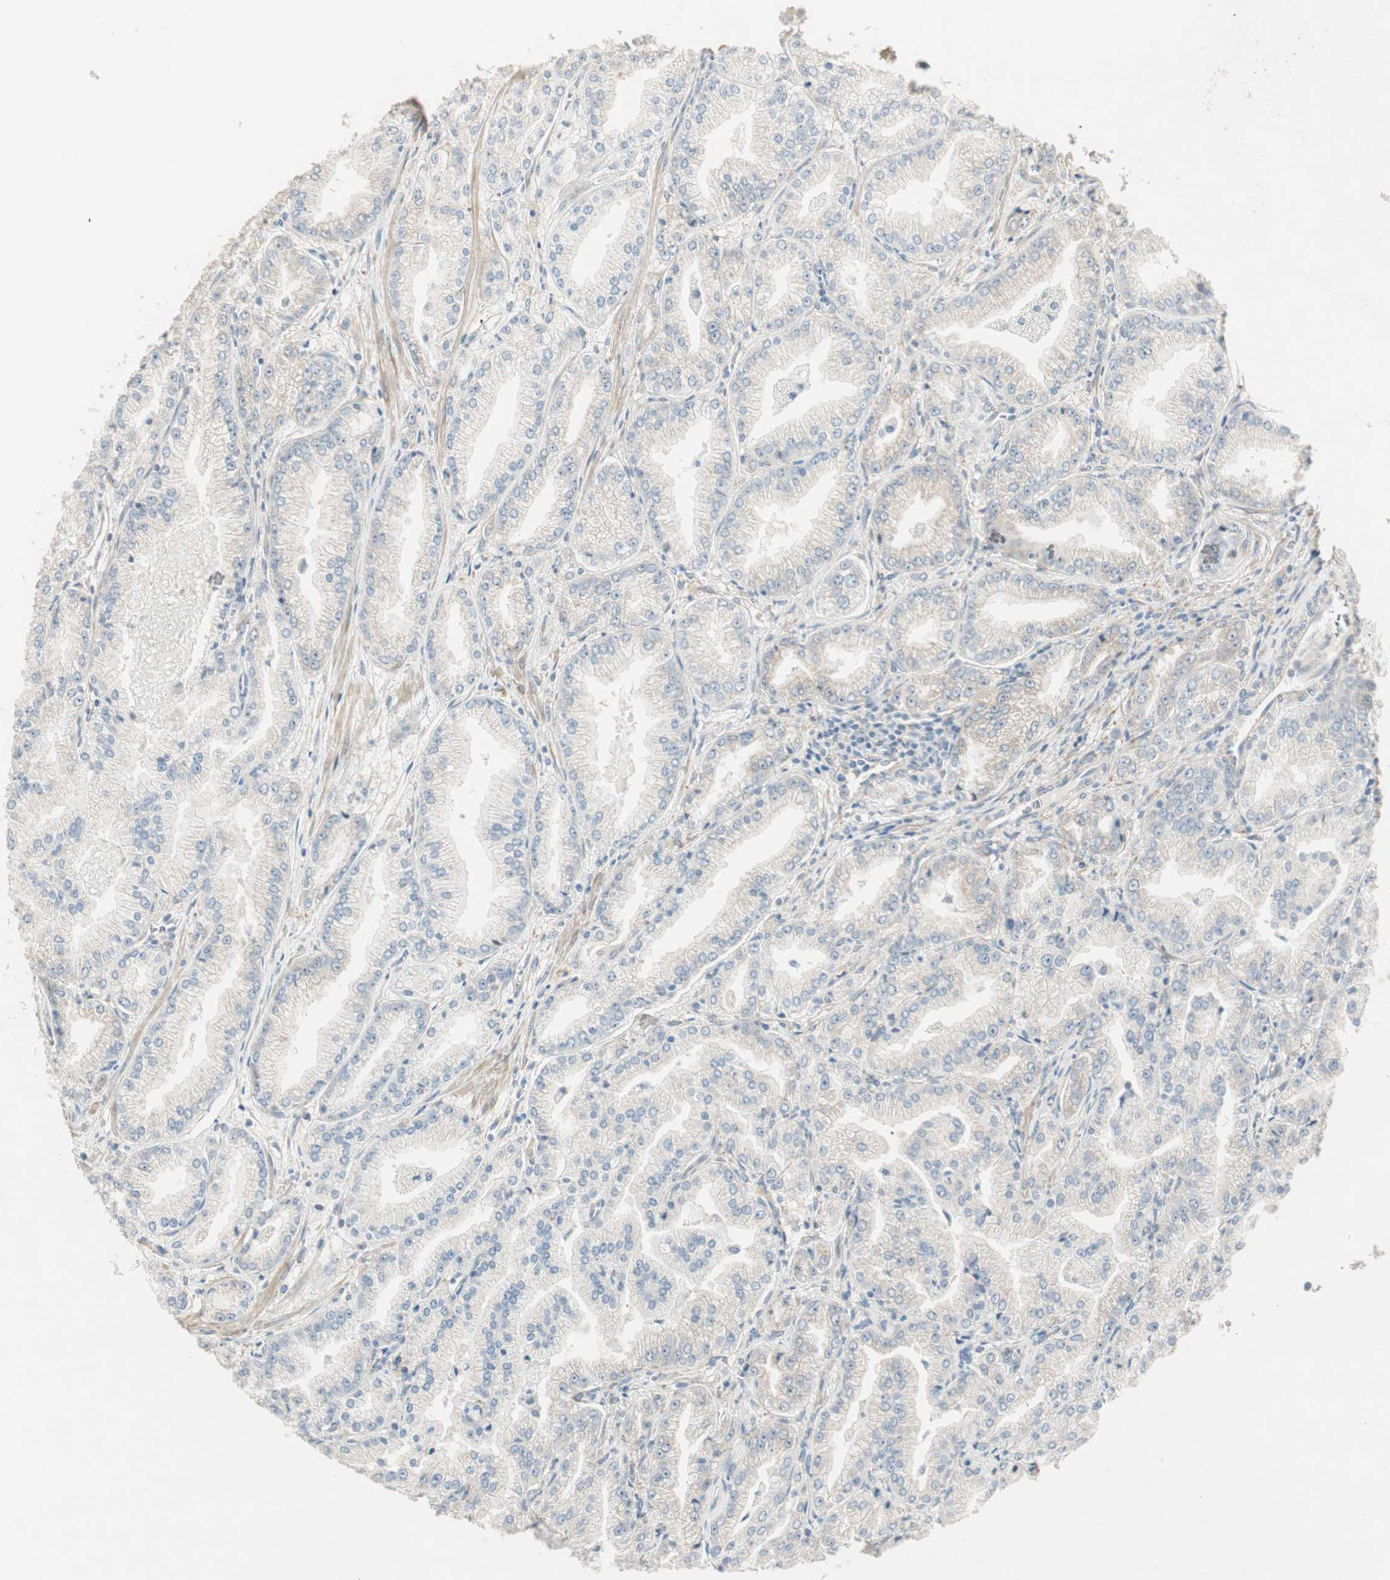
{"staining": {"intensity": "weak", "quantity": "<25%", "location": "cytoplasmic/membranous"}, "tissue": "prostate cancer", "cell_type": "Tumor cells", "image_type": "cancer", "snomed": [{"axis": "morphology", "description": "Adenocarcinoma, High grade"}, {"axis": "topography", "description": "Prostate"}], "caption": "Immunohistochemical staining of human prostate cancer (high-grade adenocarcinoma) reveals no significant expression in tumor cells.", "gene": "TASOR", "patient": {"sex": "male", "age": 61}}